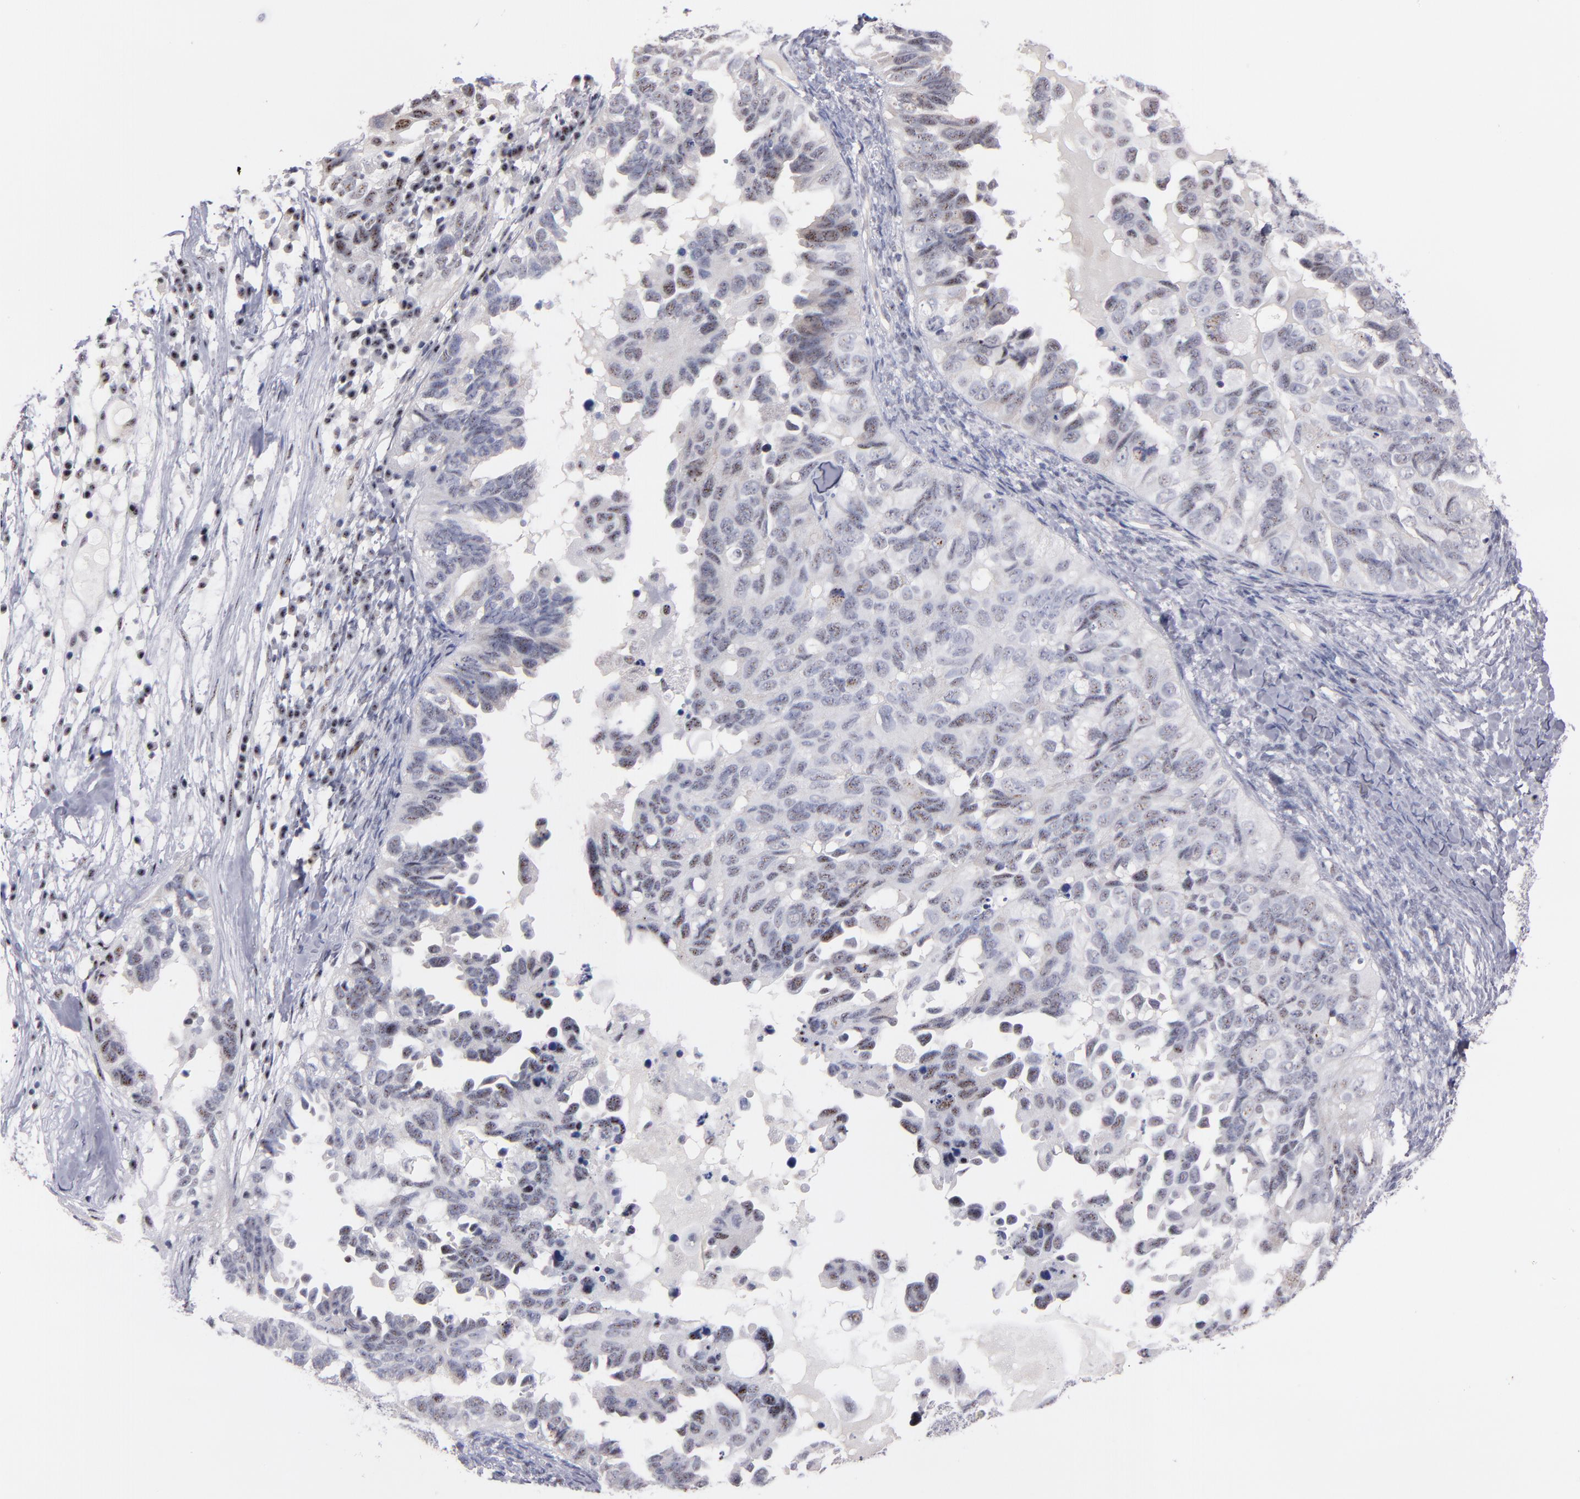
{"staining": {"intensity": "moderate", "quantity": "25%-75%", "location": "nuclear"}, "tissue": "ovarian cancer", "cell_type": "Tumor cells", "image_type": "cancer", "snomed": [{"axis": "morphology", "description": "Cystadenocarcinoma, serous, NOS"}, {"axis": "topography", "description": "Ovary"}], "caption": "IHC of ovarian serous cystadenocarcinoma displays medium levels of moderate nuclear staining in about 25%-75% of tumor cells.", "gene": "RAF1", "patient": {"sex": "female", "age": 82}}